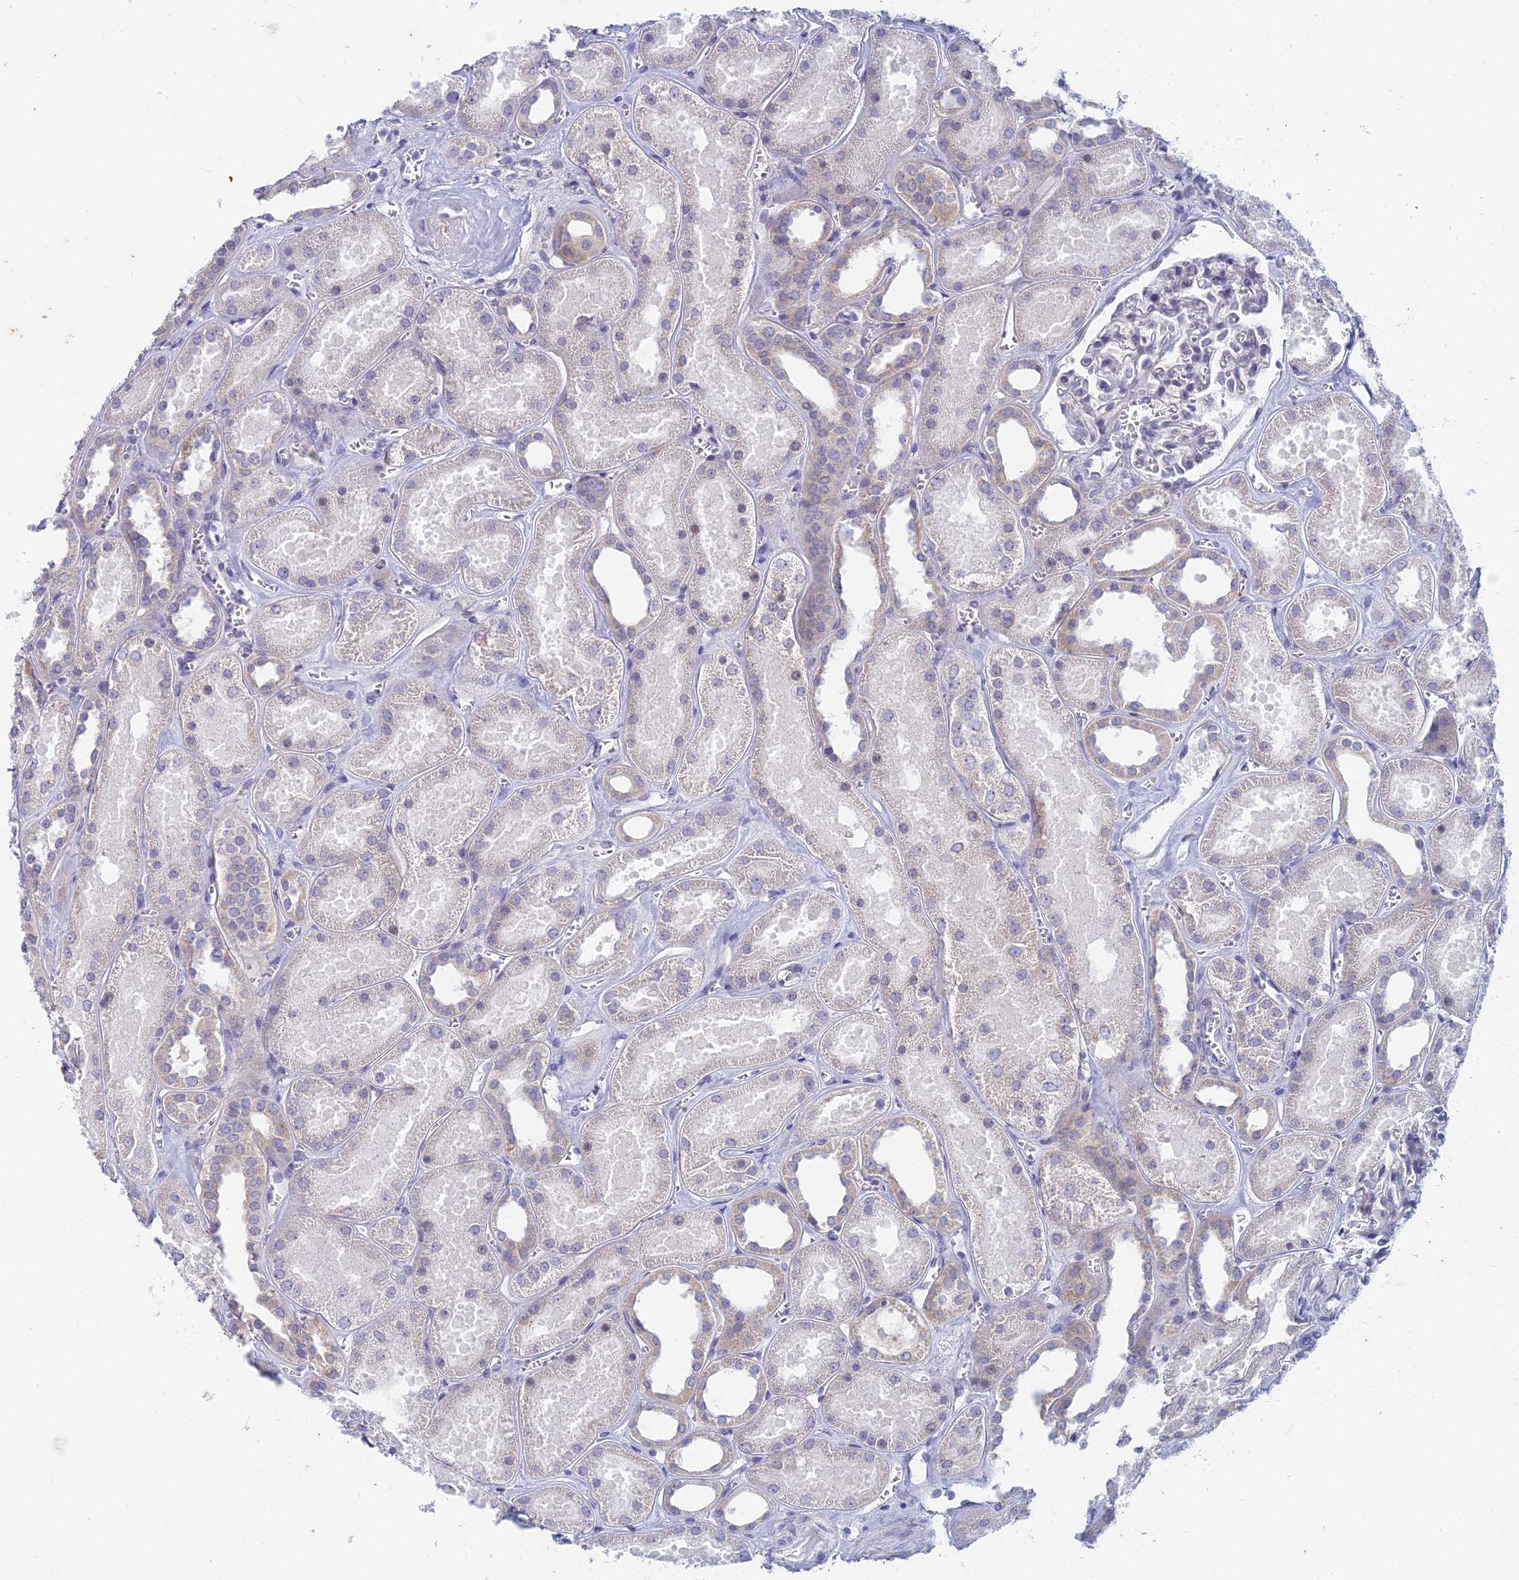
{"staining": {"intensity": "negative", "quantity": "none", "location": "none"}, "tissue": "kidney", "cell_type": "Cells in glomeruli", "image_type": "normal", "snomed": [{"axis": "morphology", "description": "Normal tissue, NOS"}, {"axis": "morphology", "description": "Adenocarcinoma, NOS"}, {"axis": "topography", "description": "Kidney"}], "caption": "DAB immunohistochemical staining of benign human kidney reveals no significant staining in cells in glomeruli.", "gene": "EEF2KMT", "patient": {"sex": "female", "age": 68}}